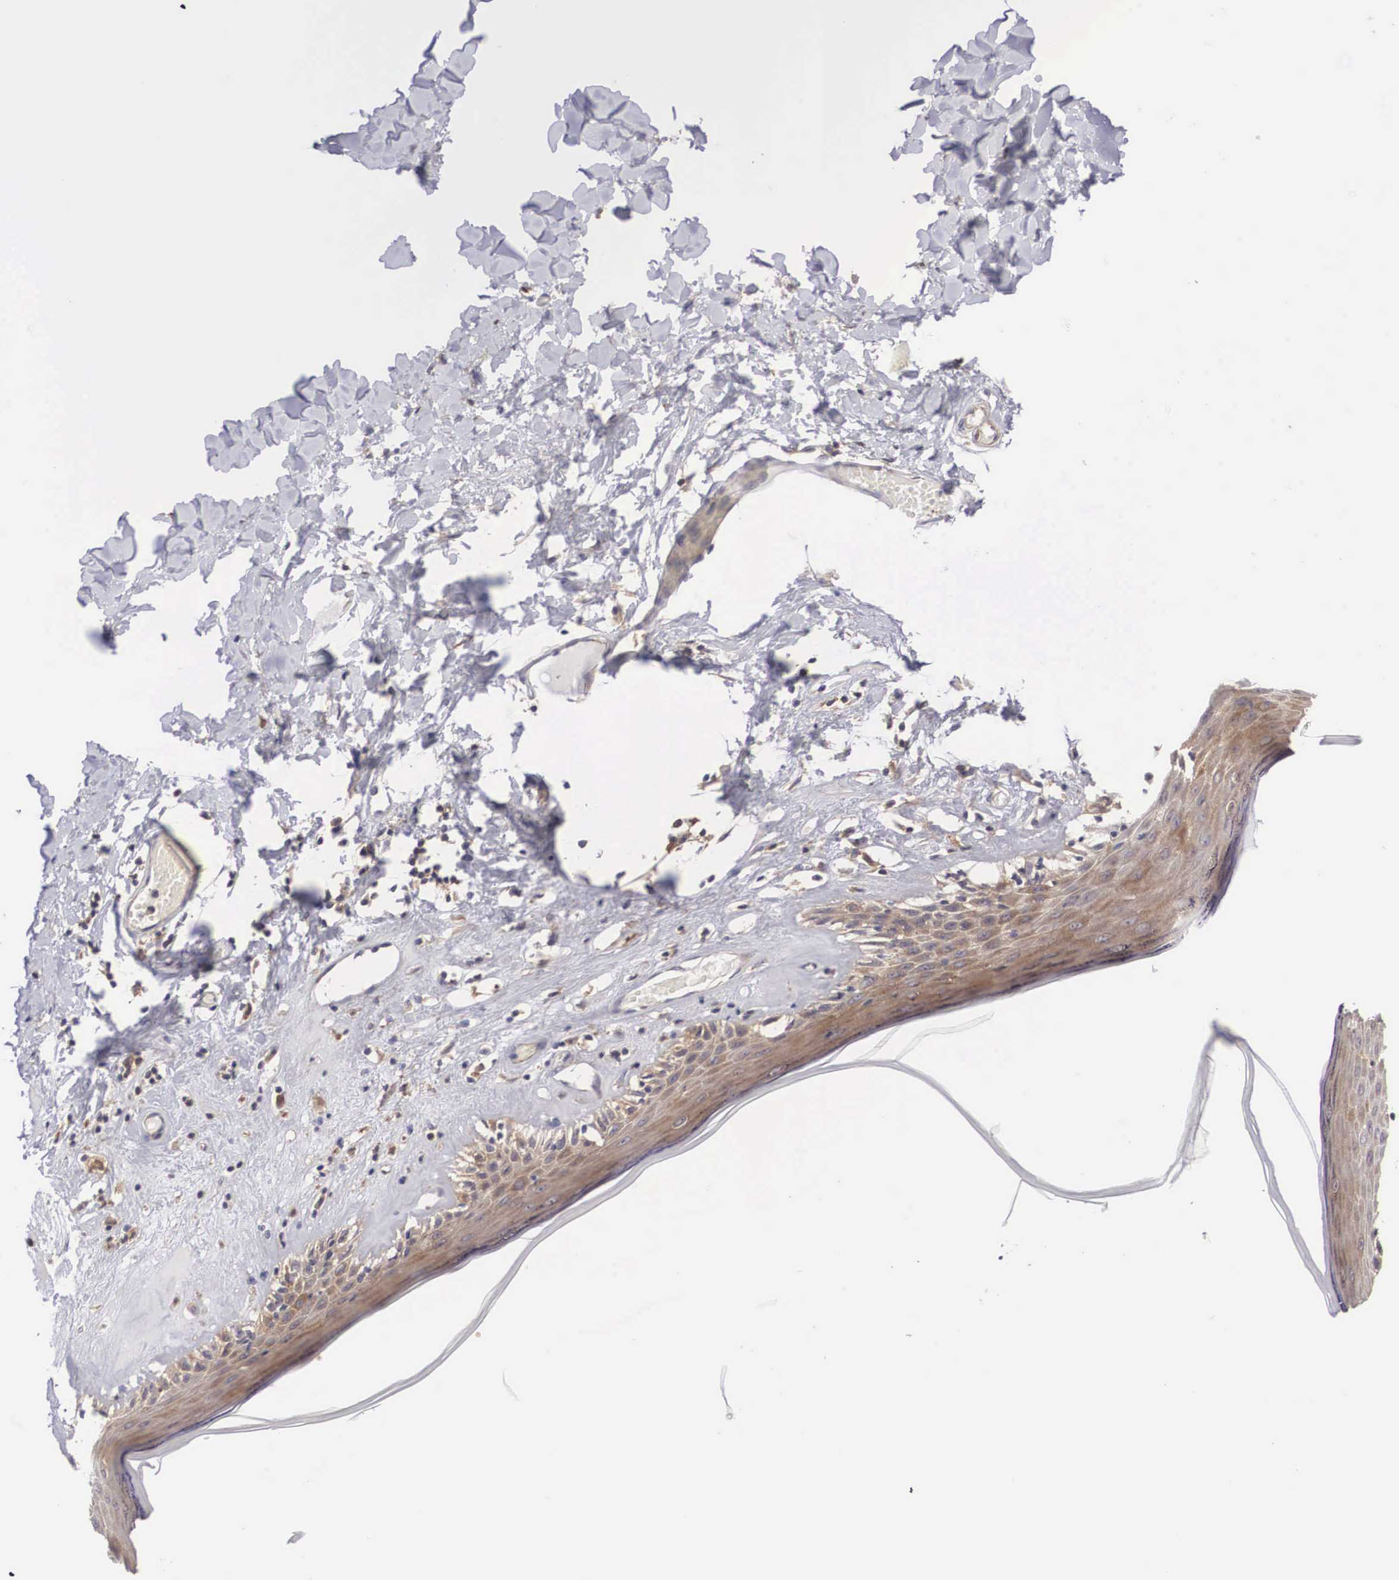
{"staining": {"intensity": "weak", "quantity": "25%-75%", "location": "cytoplasmic/membranous"}, "tissue": "skin", "cell_type": "Epidermal cells", "image_type": "normal", "snomed": [{"axis": "morphology", "description": "Normal tissue, NOS"}, {"axis": "topography", "description": "Vascular tissue"}, {"axis": "topography", "description": "Vulva"}, {"axis": "topography", "description": "Peripheral nerve tissue"}], "caption": "Immunohistochemical staining of benign human skin demonstrates low levels of weak cytoplasmic/membranous positivity in about 25%-75% of epidermal cells. The protein of interest is shown in brown color, while the nuclei are stained blue.", "gene": "GRIPAP1", "patient": {"sex": "female", "age": 86}}